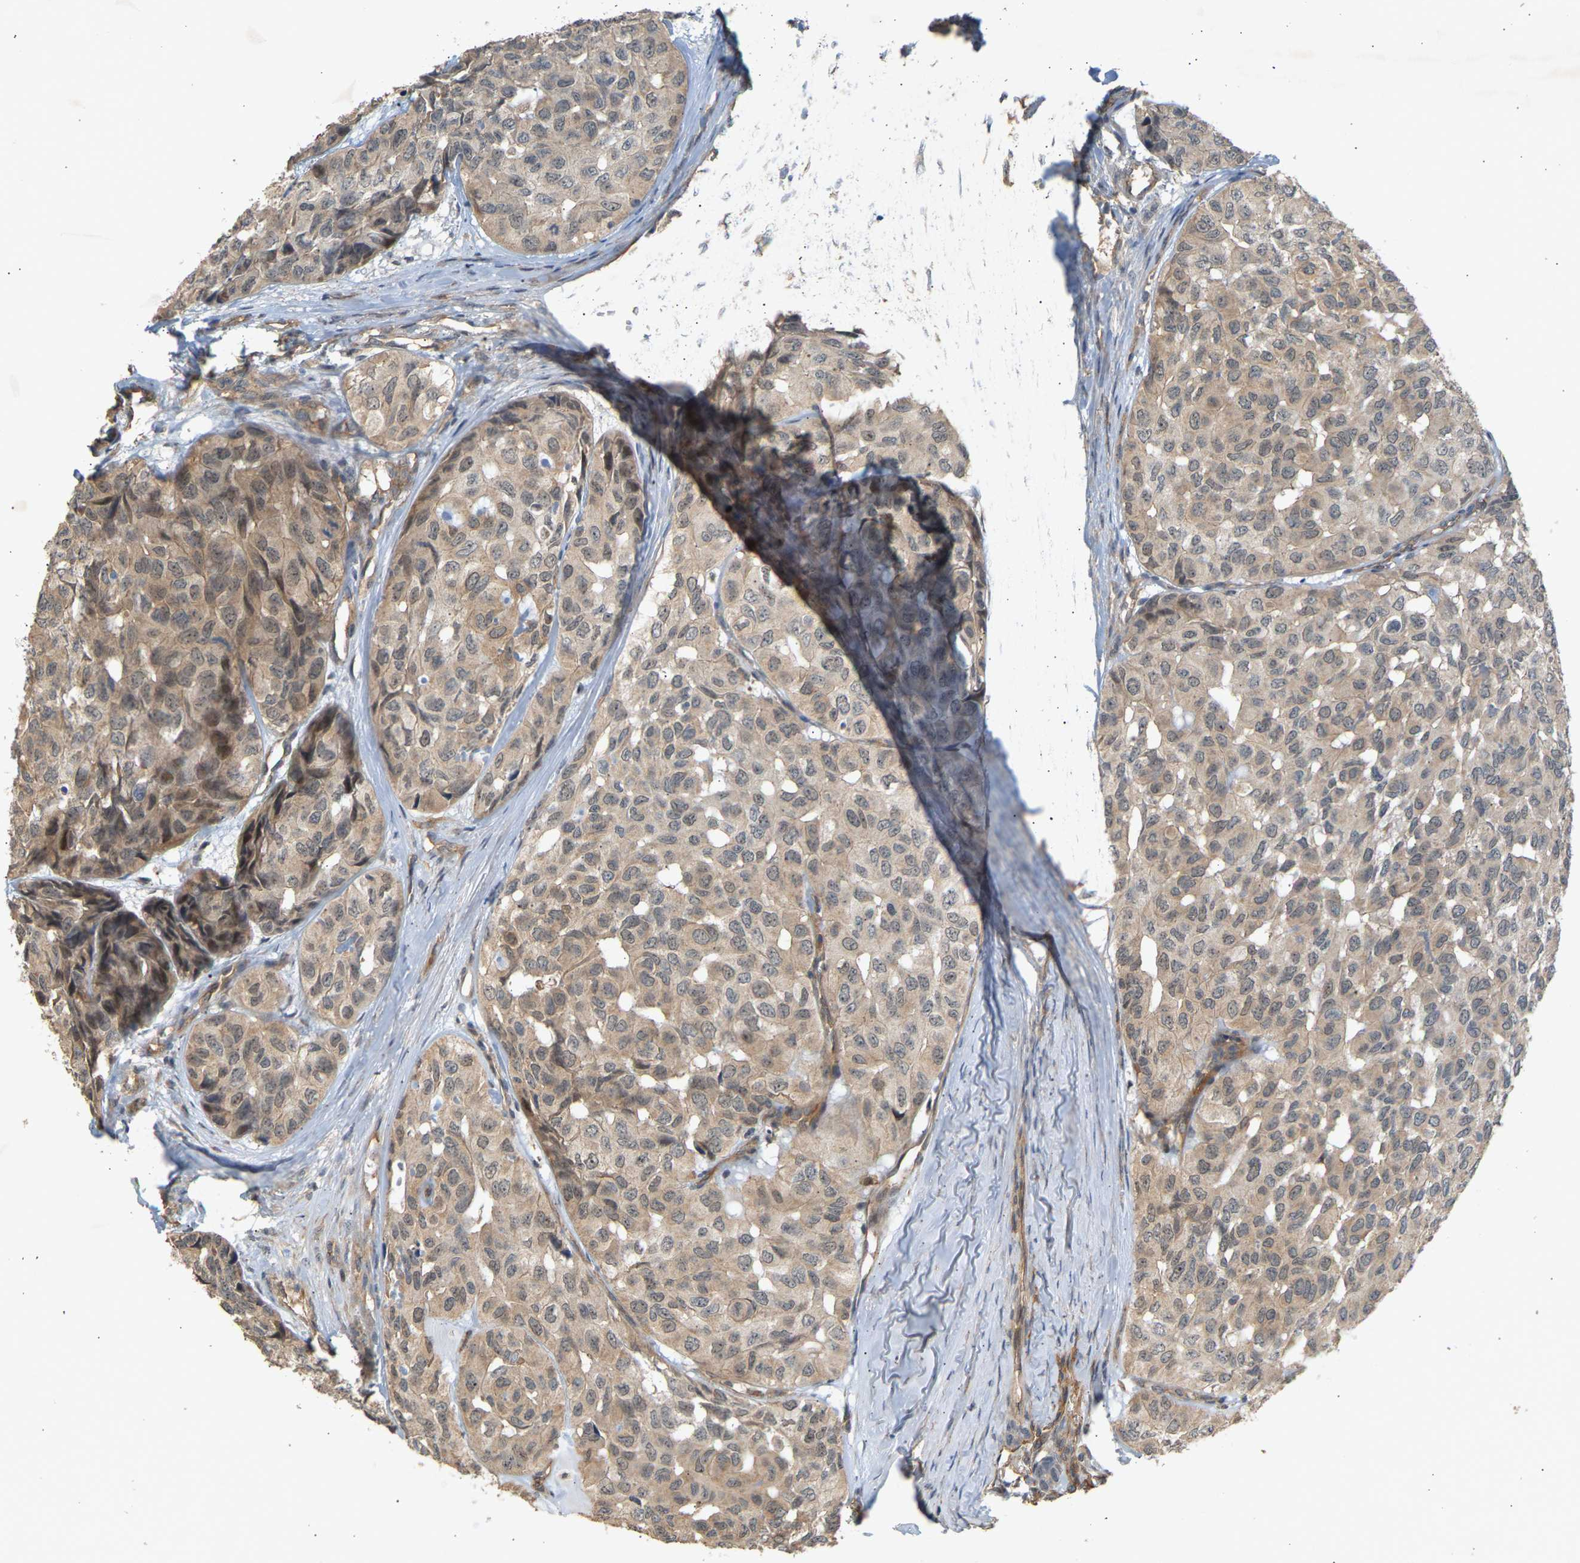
{"staining": {"intensity": "weak", "quantity": "25%-75%", "location": "cytoplasmic/membranous"}, "tissue": "head and neck cancer", "cell_type": "Tumor cells", "image_type": "cancer", "snomed": [{"axis": "morphology", "description": "Adenocarcinoma, NOS"}, {"axis": "topography", "description": "Salivary gland, NOS"}, {"axis": "topography", "description": "Head-Neck"}], "caption": "This micrograph reveals IHC staining of head and neck adenocarcinoma, with low weak cytoplasmic/membranous expression in about 25%-75% of tumor cells.", "gene": "RGL1", "patient": {"sex": "female", "age": 76}}